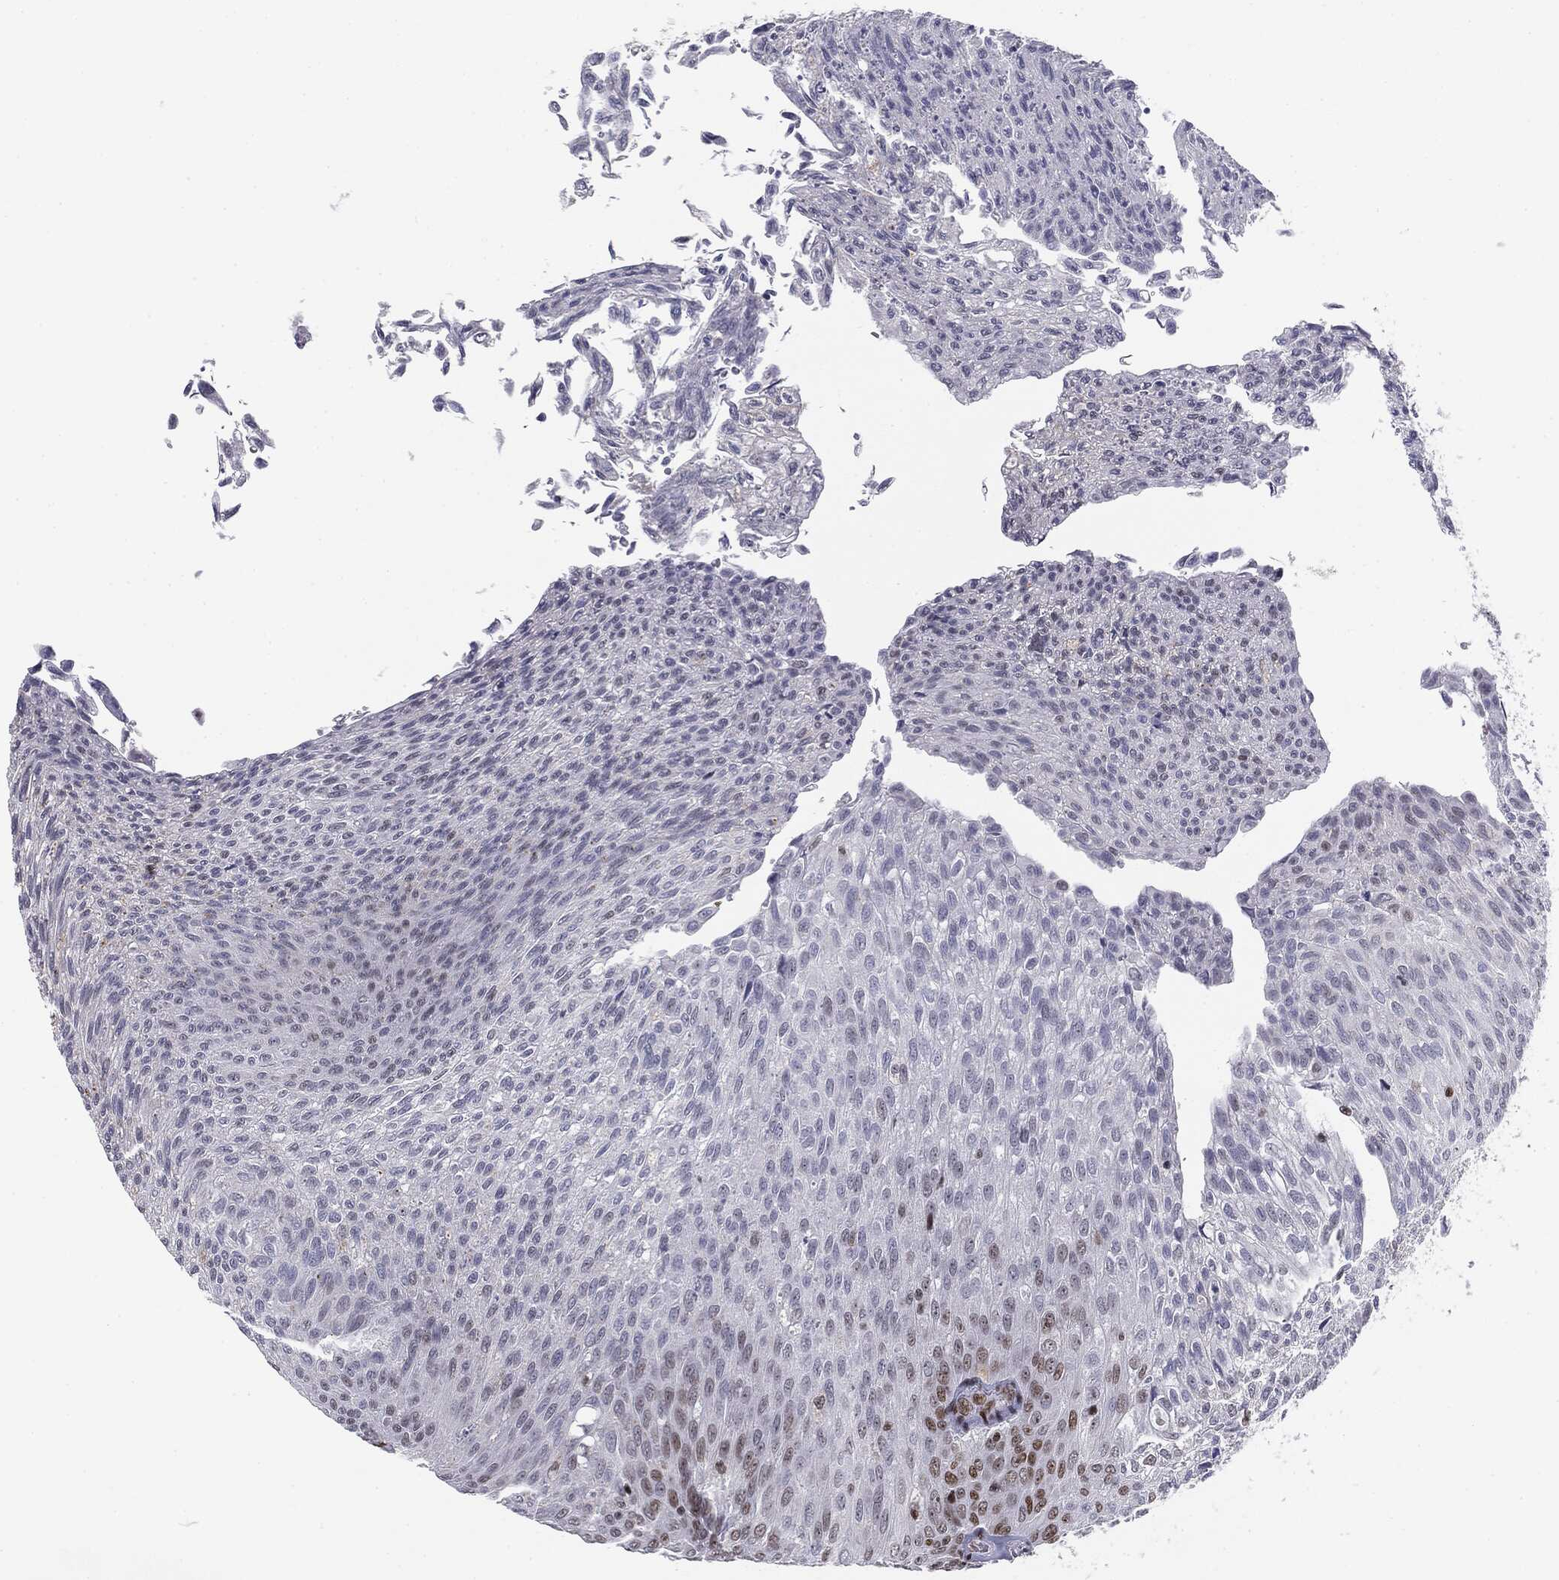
{"staining": {"intensity": "strong", "quantity": "<25%", "location": "nuclear"}, "tissue": "urothelial cancer", "cell_type": "Tumor cells", "image_type": "cancer", "snomed": [{"axis": "morphology", "description": "Urothelial carcinoma, Low grade"}, {"axis": "topography", "description": "Ureter, NOS"}, {"axis": "topography", "description": "Urinary bladder"}], "caption": "Protein staining reveals strong nuclear staining in approximately <25% of tumor cells in low-grade urothelial carcinoma. (DAB IHC with brightfield microscopy, high magnification).", "gene": "MDC1", "patient": {"sex": "male", "age": 78}}